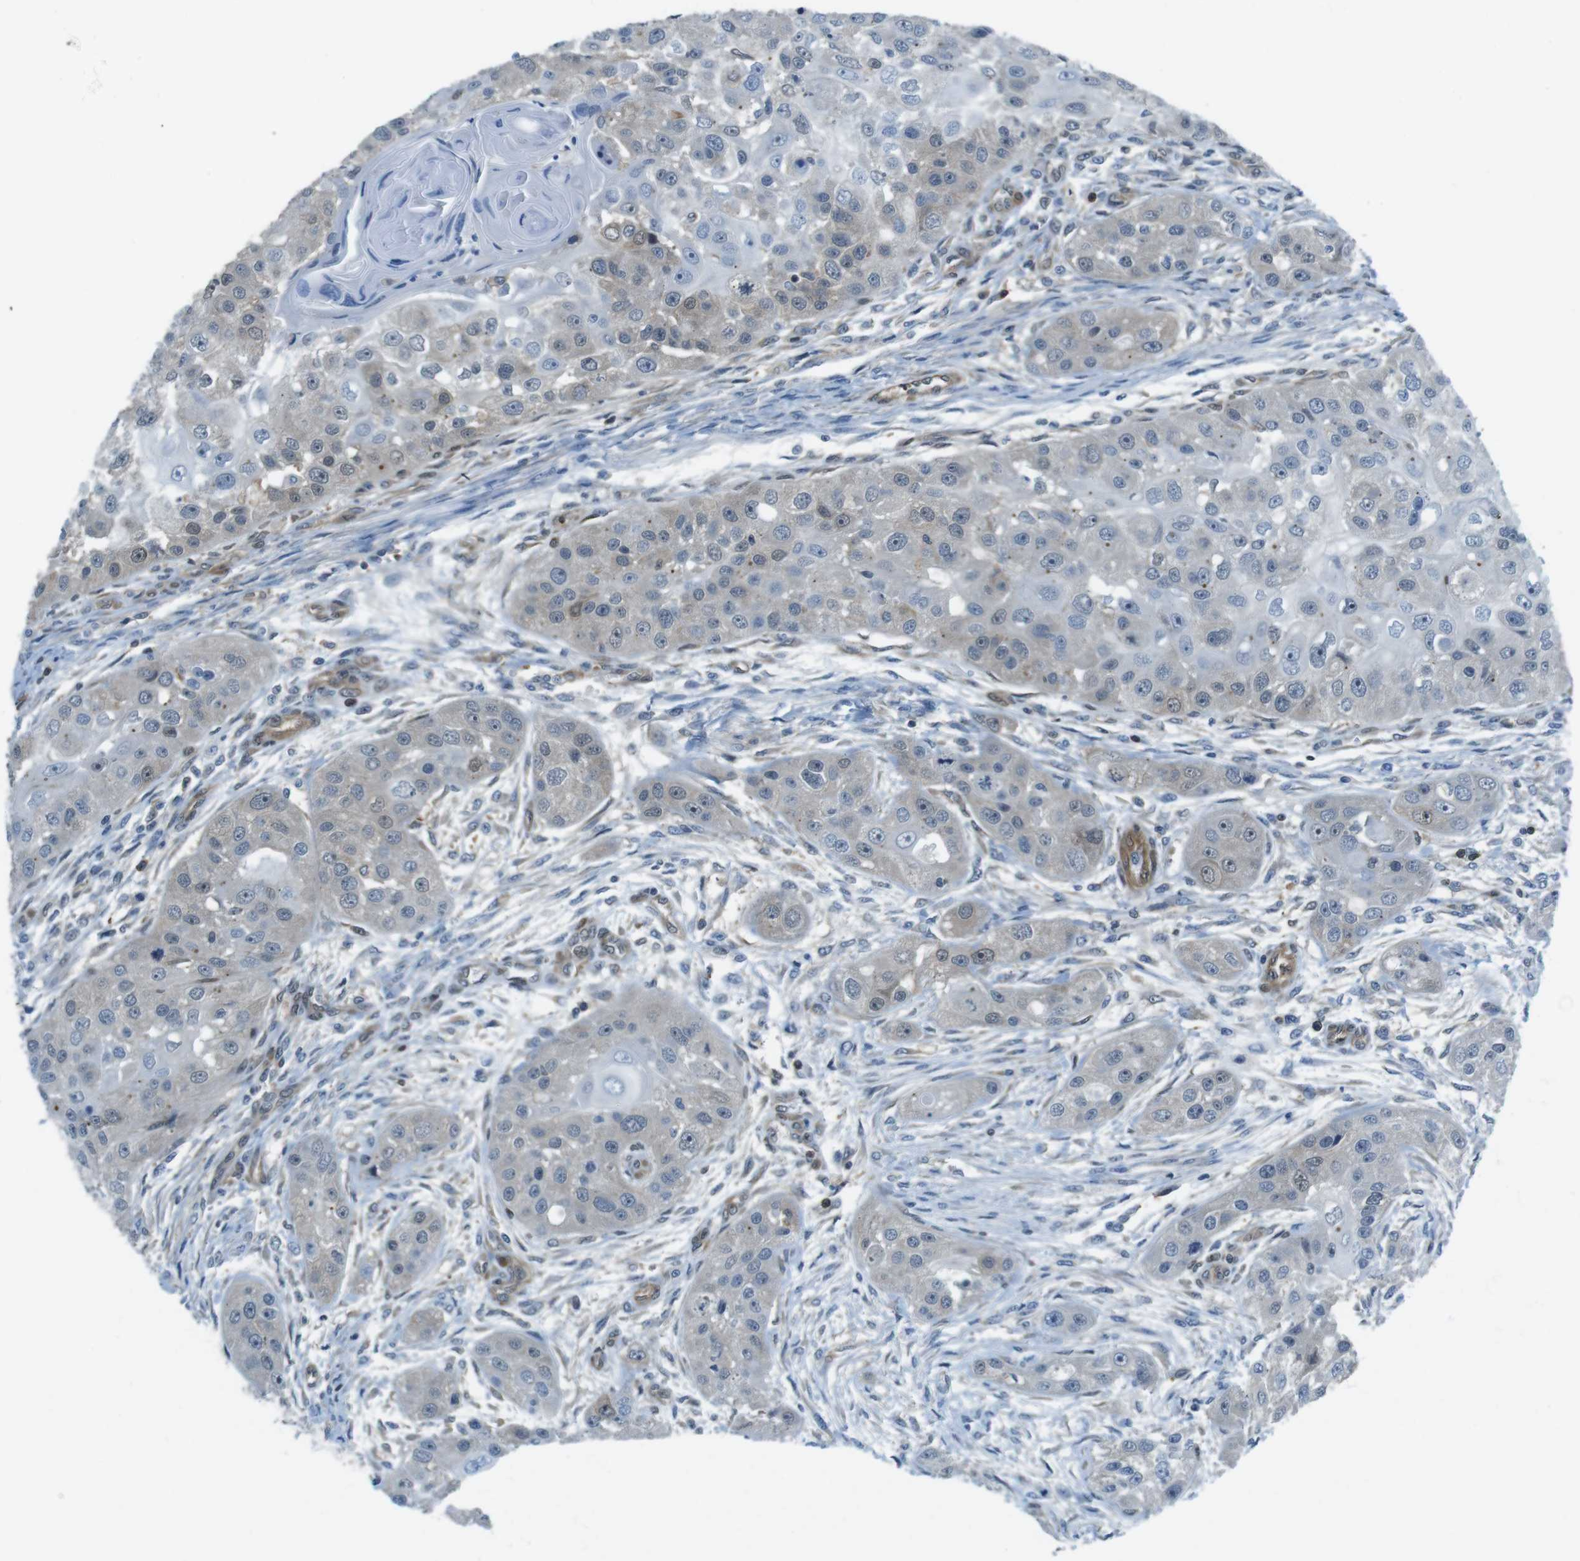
{"staining": {"intensity": "negative", "quantity": "none", "location": "none"}, "tissue": "head and neck cancer", "cell_type": "Tumor cells", "image_type": "cancer", "snomed": [{"axis": "morphology", "description": "Normal tissue, NOS"}, {"axis": "morphology", "description": "Squamous cell carcinoma, NOS"}, {"axis": "topography", "description": "Skeletal muscle"}, {"axis": "topography", "description": "Head-Neck"}], "caption": "The histopathology image shows no staining of tumor cells in head and neck cancer (squamous cell carcinoma).", "gene": "TES", "patient": {"sex": "male", "age": 51}}